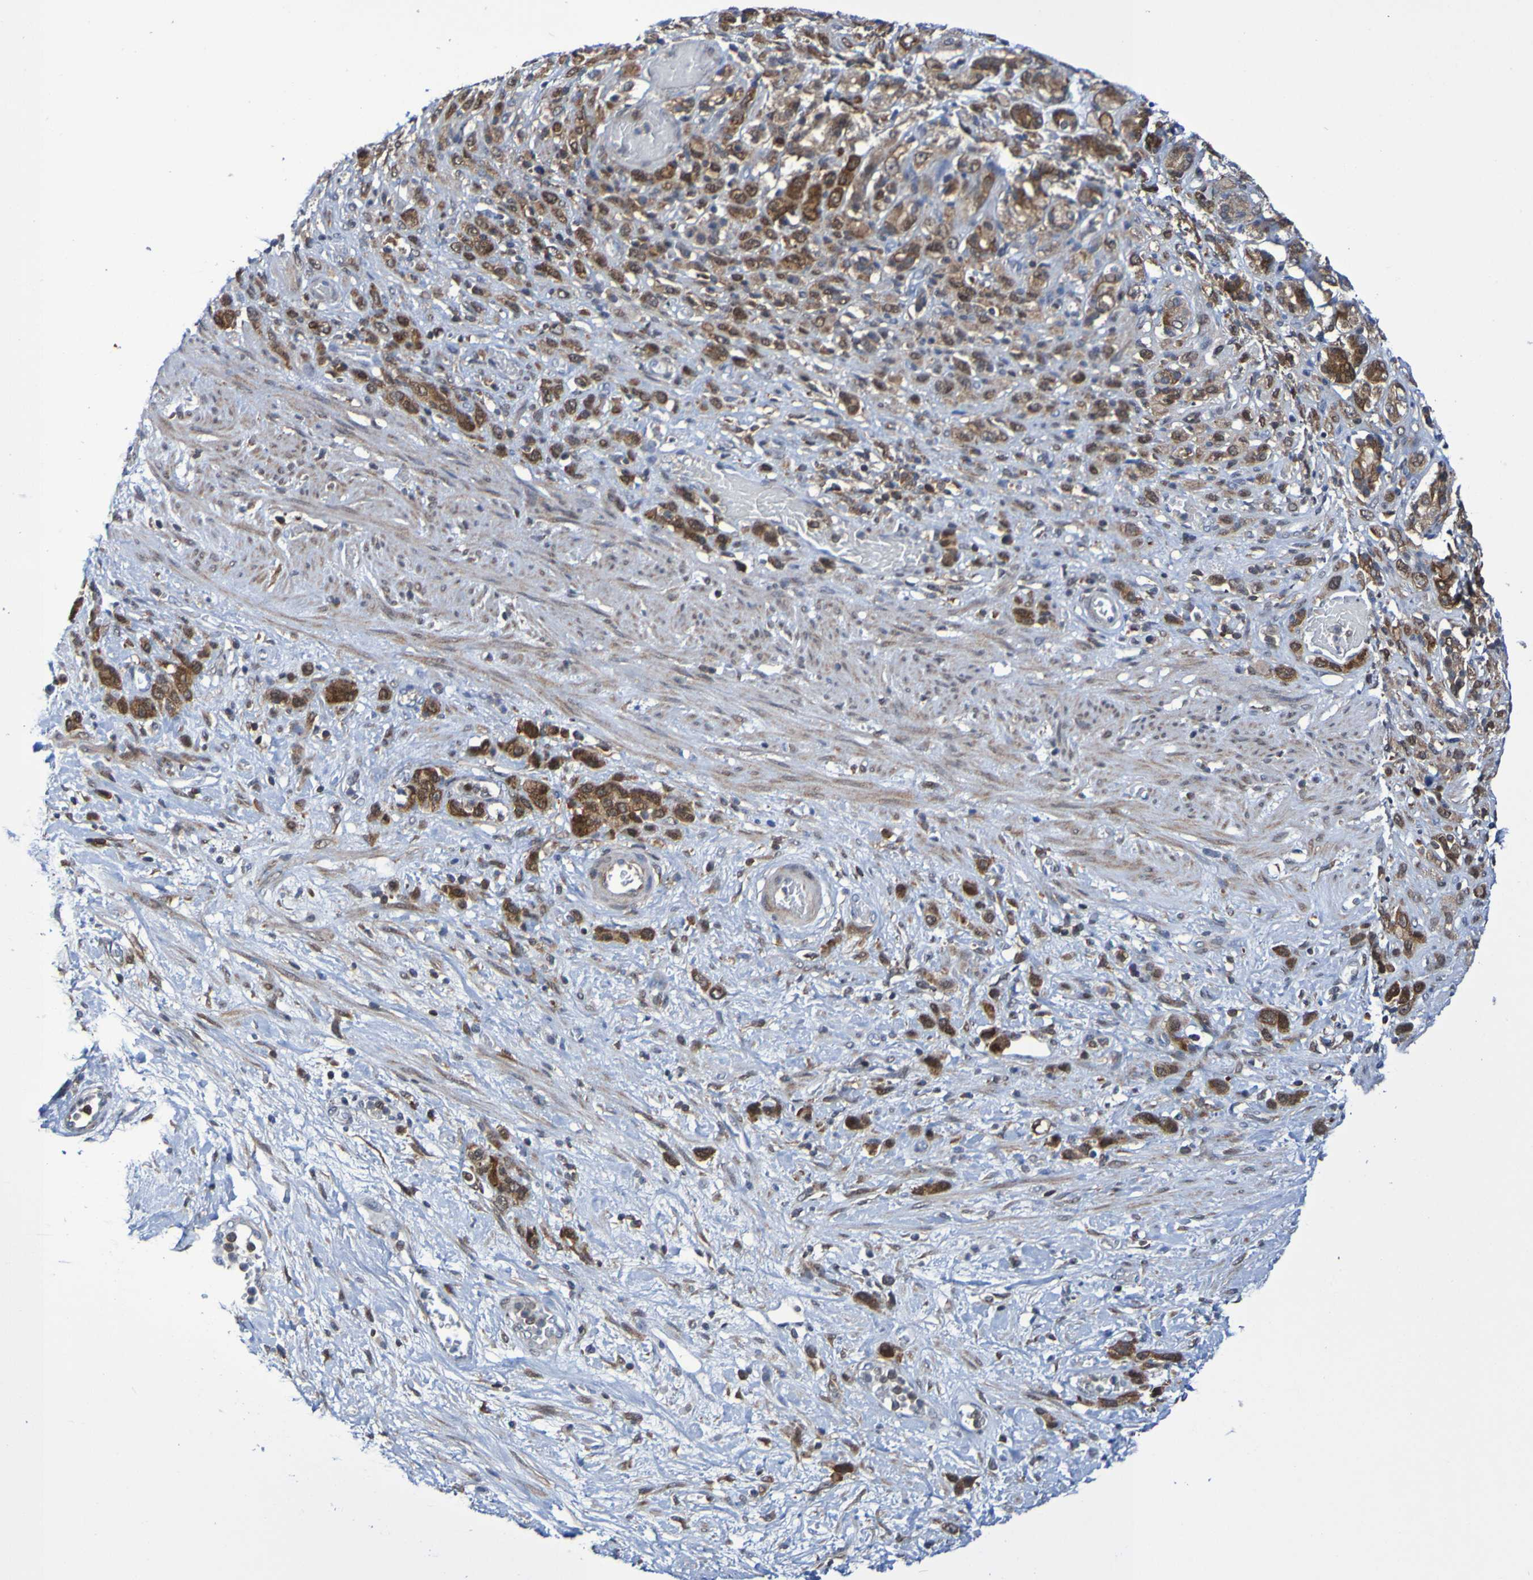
{"staining": {"intensity": "strong", "quantity": ">75%", "location": "cytoplasmic/membranous"}, "tissue": "stomach cancer", "cell_type": "Tumor cells", "image_type": "cancer", "snomed": [{"axis": "morphology", "description": "Adenocarcinoma, NOS"}, {"axis": "morphology", "description": "Adenocarcinoma, High grade"}, {"axis": "topography", "description": "Stomach, upper"}, {"axis": "topography", "description": "Stomach, lower"}], "caption": "Tumor cells reveal high levels of strong cytoplasmic/membranous expression in approximately >75% of cells in stomach cancer (high-grade adenocarcinoma).", "gene": "ATIC", "patient": {"sex": "female", "age": 65}}